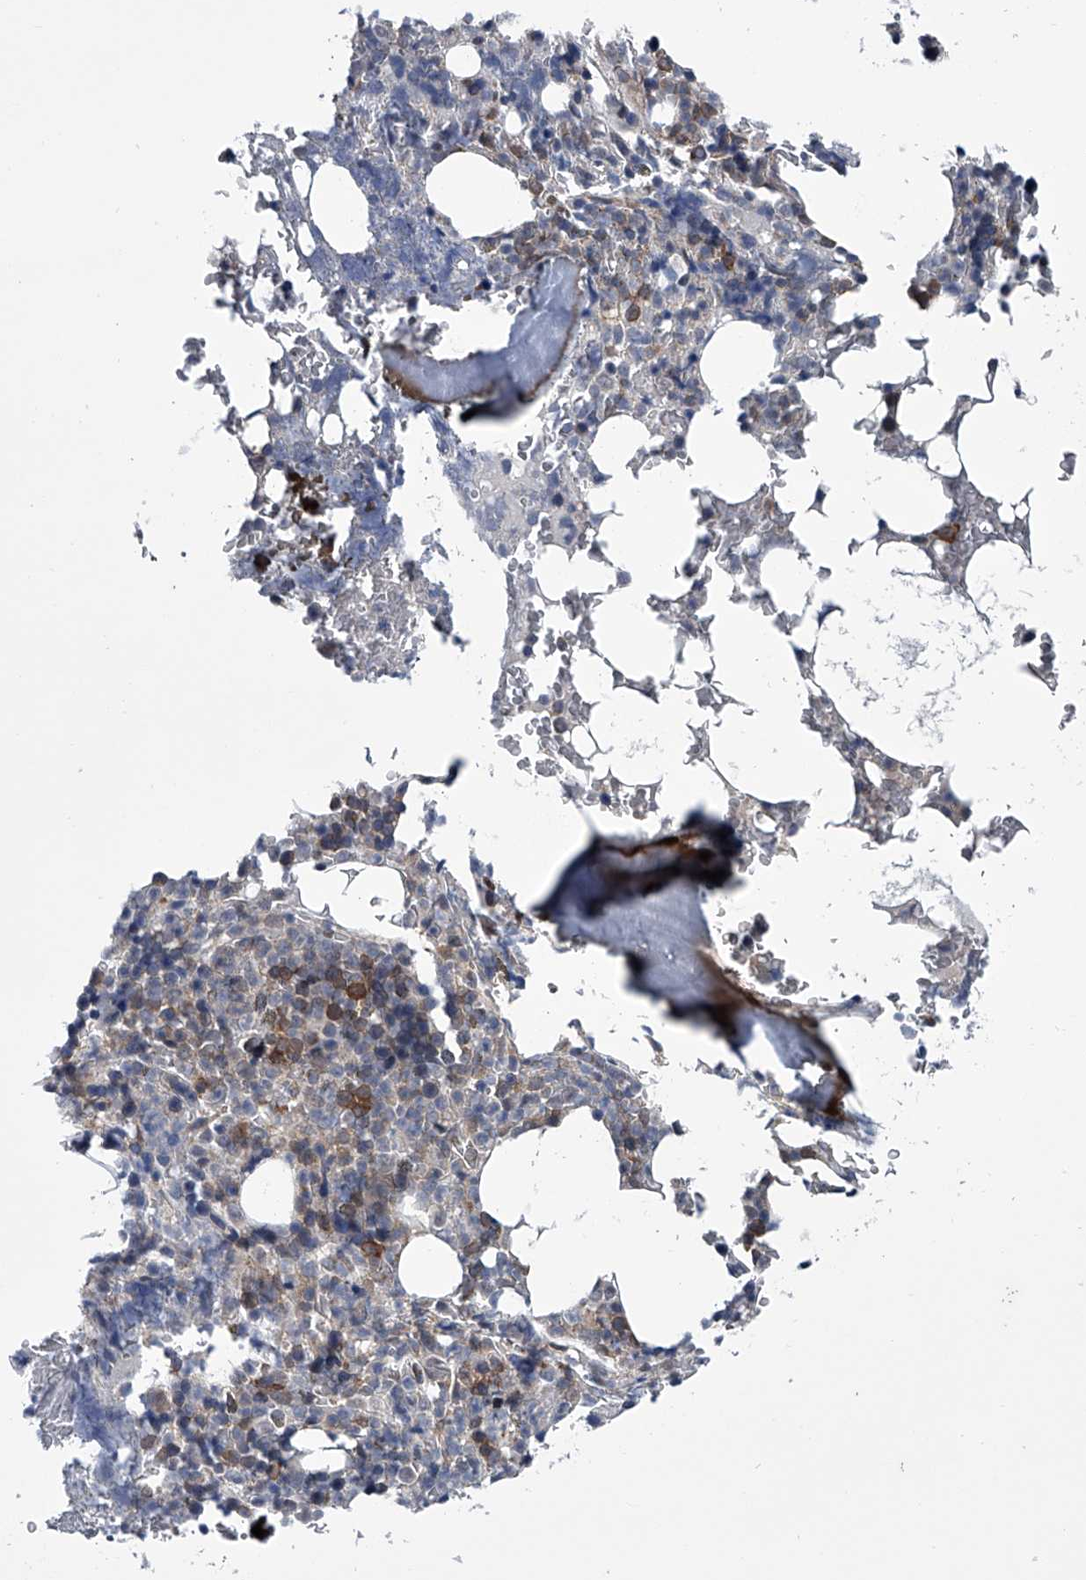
{"staining": {"intensity": "moderate", "quantity": "<25%", "location": "cytoplasmic/membranous"}, "tissue": "bone marrow", "cell_type": "Hematopoietic cells", "image_type": "normal", "snomed": [{"axis": "morphology", "description": "Normal tissue, NOS"}, {"axis": "topography", "description": "Bone marrow"}], "caption": "This photomicrograph reveals immunohistochemistry staining of normal bone marrow, with low moderate cytoplasmic/membranous positivity in about <25% of hematopoietic cells.", "gene": "PPP2R5D", "patient": {"sex": "male", "age": 58}}